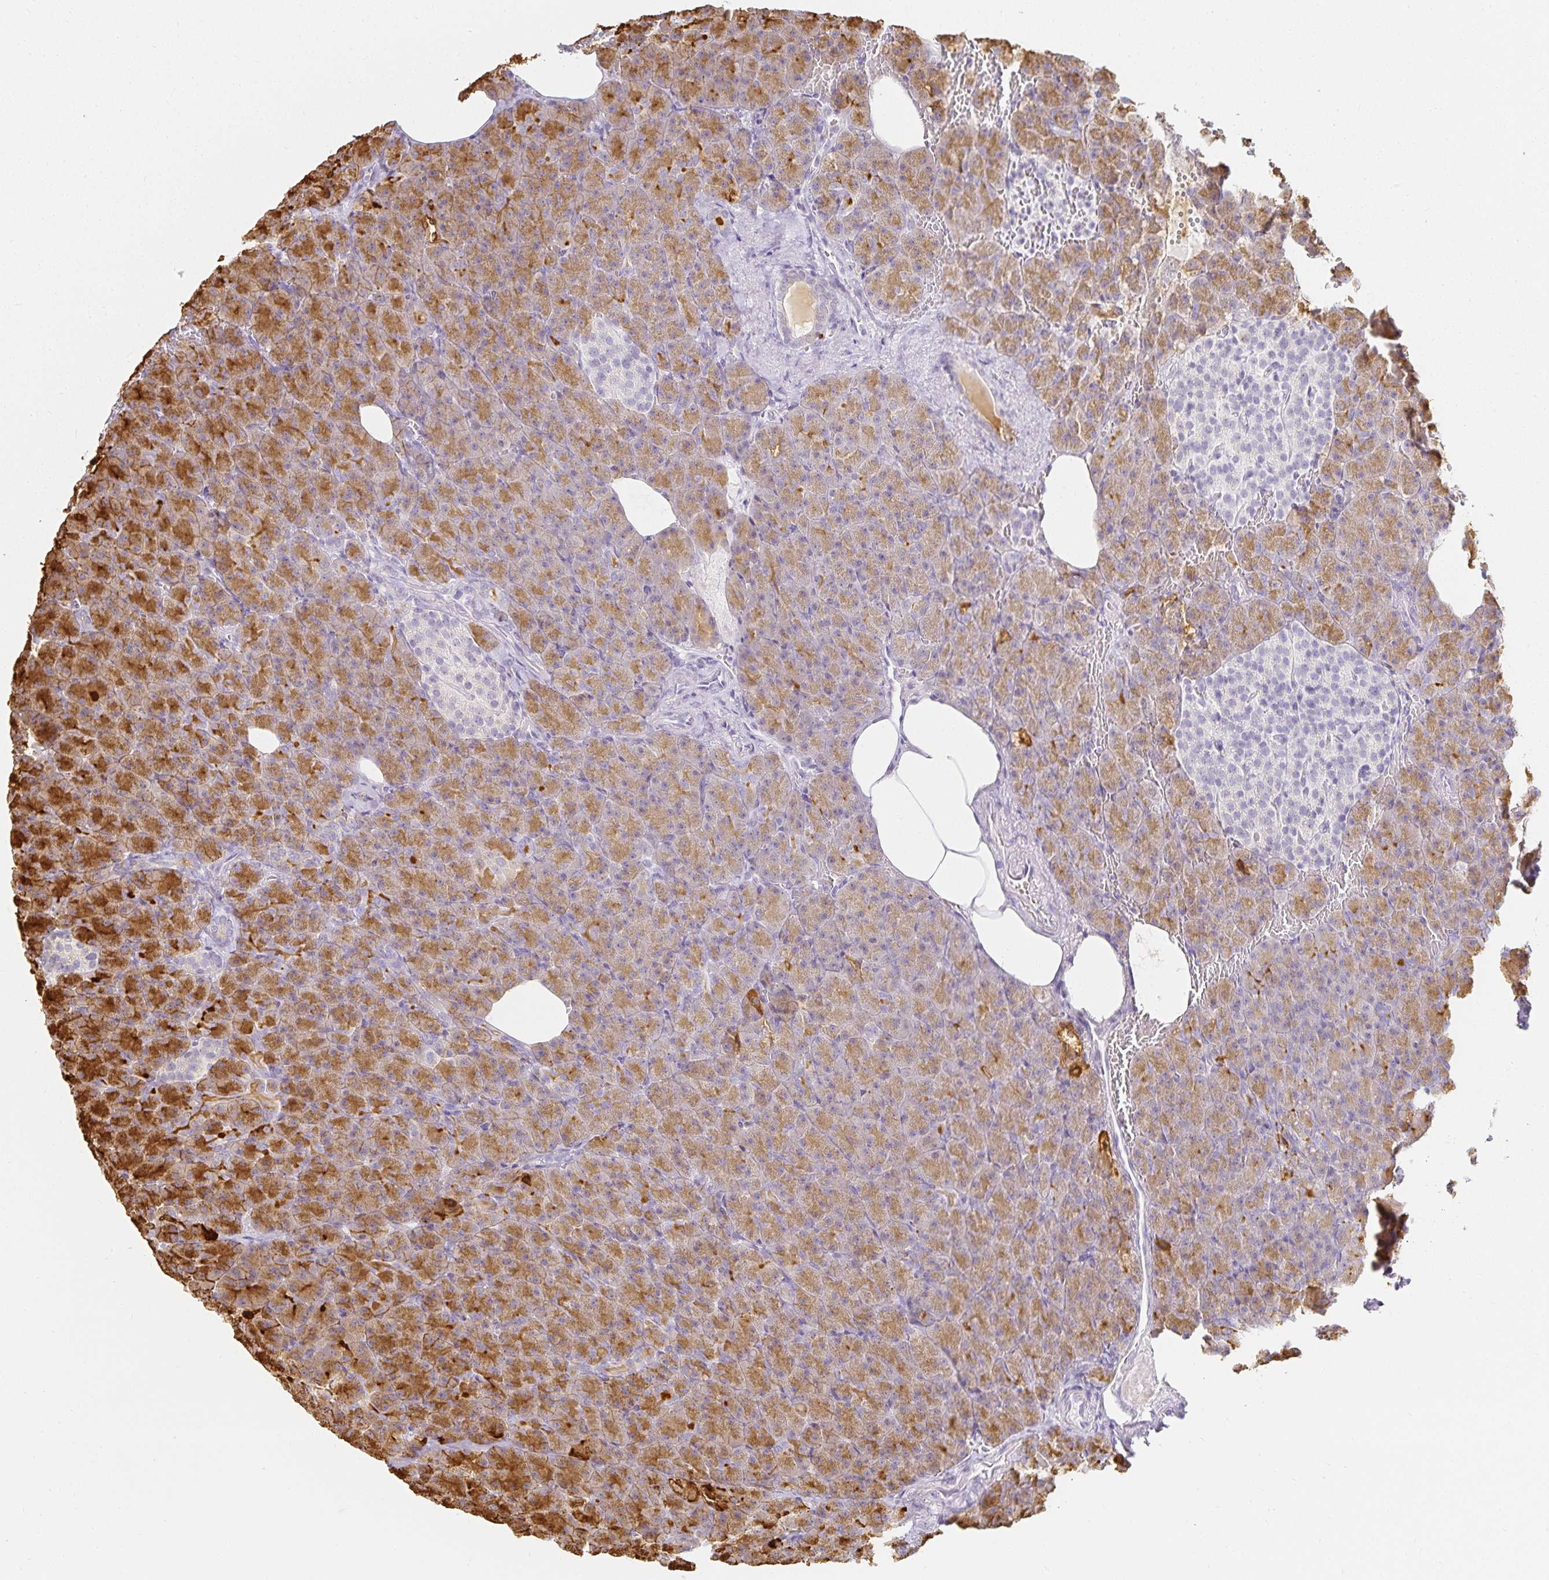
{"staining": {"intensity": "moderate", "quantity": ">75%", "location": "cytoplasmic/membranous"}, "tissue": "pancreas", "cell_type": "Exocrine glandular cells", "image_type": "normal", "snomed": [{"axis": "morphology", "description": "Normal tissue, NOS"}, {"axis": "topography", "description": "Pancreas"}], "caption": "Immunohistochemistry photomicrograph of normal pancreas: human pancreas stained using immunohistochemistry (IHC) exhibits medium levels of moderate protein expression localized specifically in the cytoplasmic/membranous of exocrine glandular cells, appearing as a cytoplasmic/membranous brown color.", "gene": "GP2", "patient": {"sex": "female", "age": 74}}